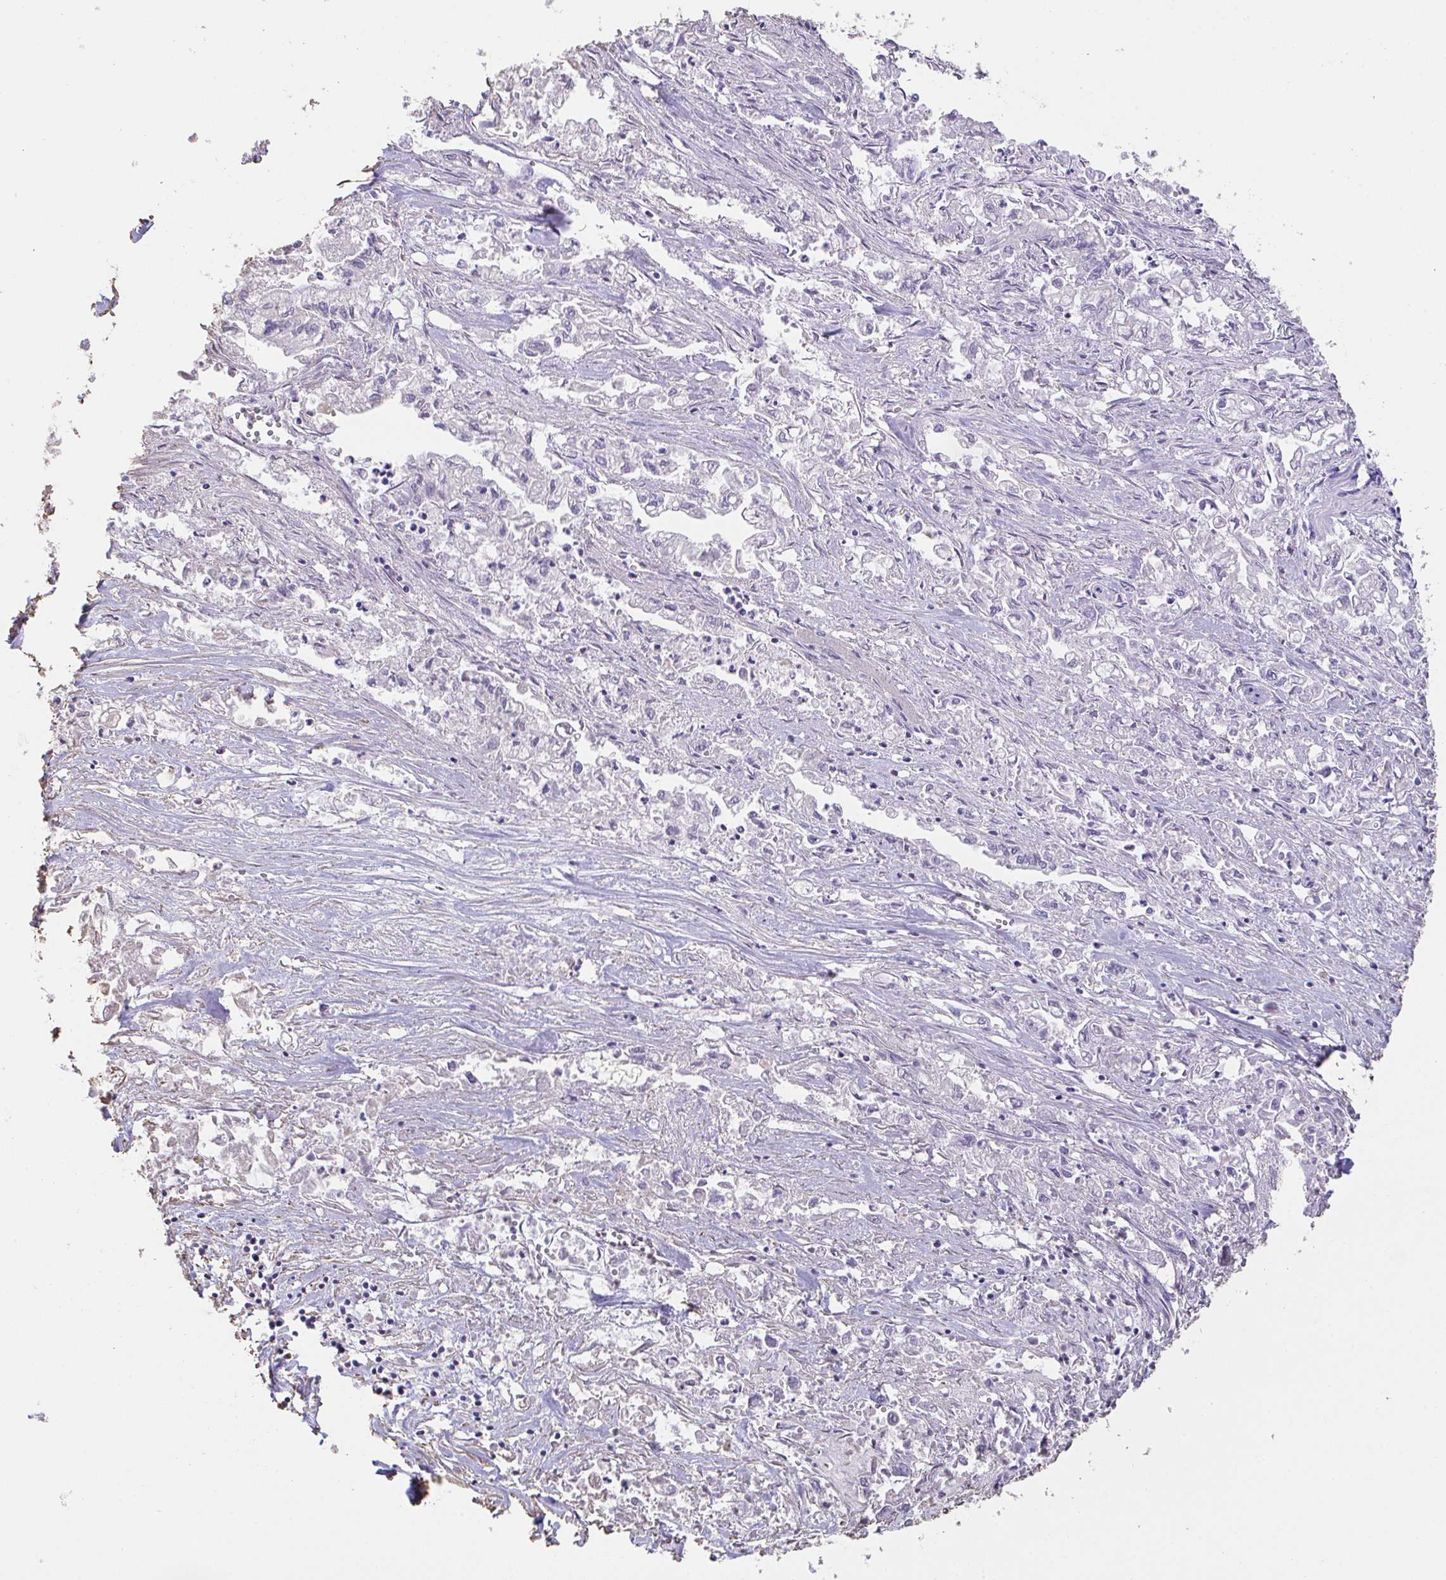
{"staining": {"intensity": "negative", "quantity": "none", "location": "none"}, "tissue": "pancreatic cancer", "cell_type": "Tumor cells", "image_type": "cancer", "snomed": [{"axis": "morphology", "description": "Adenocarcinoma, NOS"}, {"axis": "topography", "description": "Pancreas"}], "caption": "Immunohistochemistry (IHC) photomicrograph of pancreatic cancer (adenocarcinoma) stained for a protein (brown), which reveals no staining in tumor cells.", "gene": "IL23R", "patient": {"sex": "male", "age": 72}}